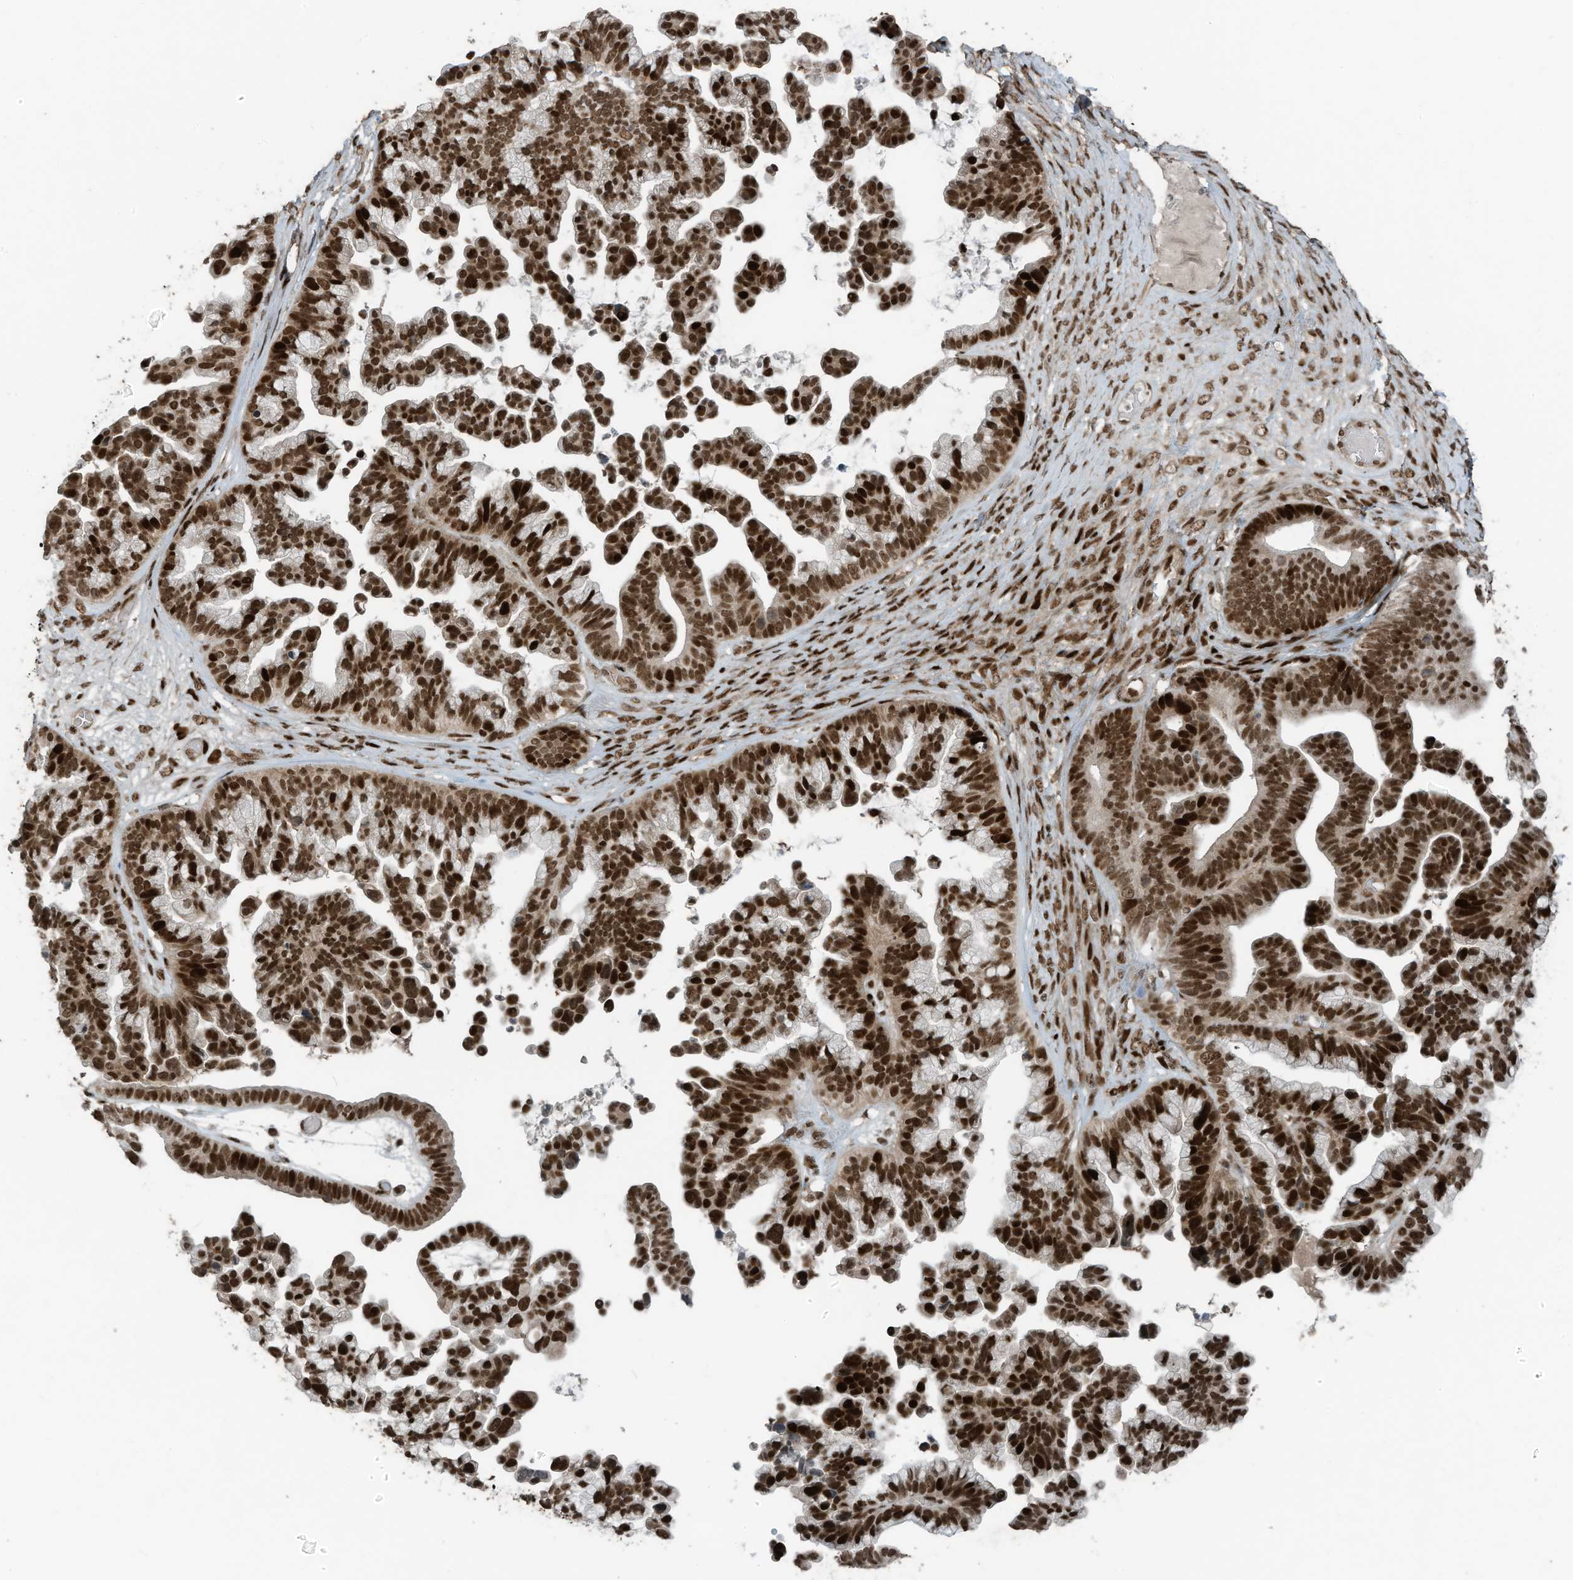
{"staining": {"intensity": "strong", "quantity": ">75%", "location": "nuclear"}, "tissue": "ovarian cancer", "cell_type": "Tumor cells", "image_type": "cancer", "snomed": [{"axis": "morphology", "description": "Cystadenocarcinoma, serous, NOS"}, {"axis": "topography", "description": "Ovary"}], "caption": "A micrograph of human ovarian cancer (serous cystadenocarcinoma) stained for a protein exhibits strong nuclear brown staining in tumor cells.", "gene": "PCNP", "patient": {"sex": "female", "age": 56}}